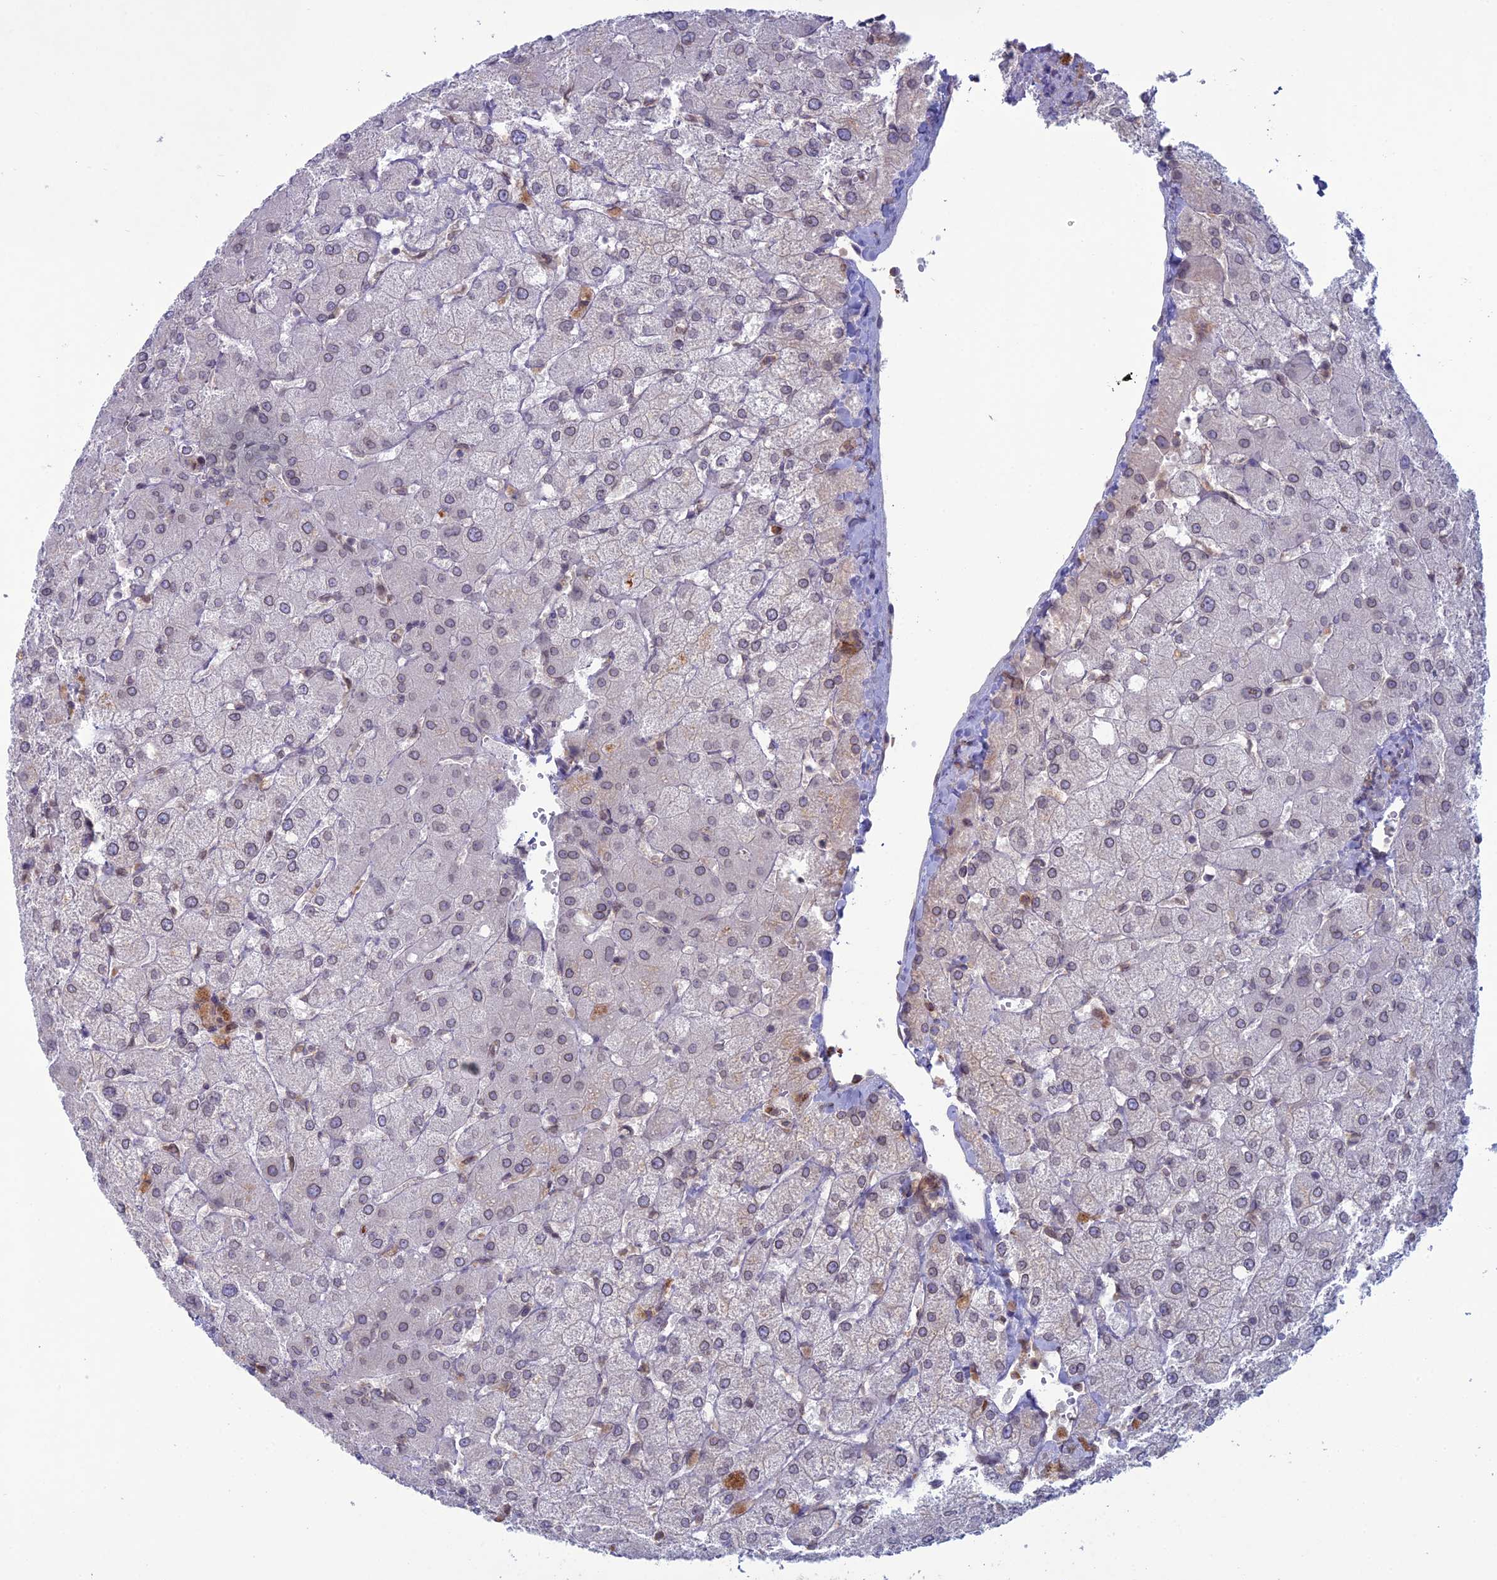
{"staining": {"intensity": "negative", "quantity": "none", "location": "none"}, "tissue": "liver", "cell_type": "Cholangiocytes", "image_type": "normal", "snomed": [{"axis": "morphology", "description": "Normal tissue, NOS"}, {"axis": "topography", "description": "Liver"}], "caption": "This is a photomicrograph of IHC staining of unremarkable liver, which shows no expression in cholangiocytes.", "gene": "WDR46", "patient": {"sex": "female", "age": 54}}